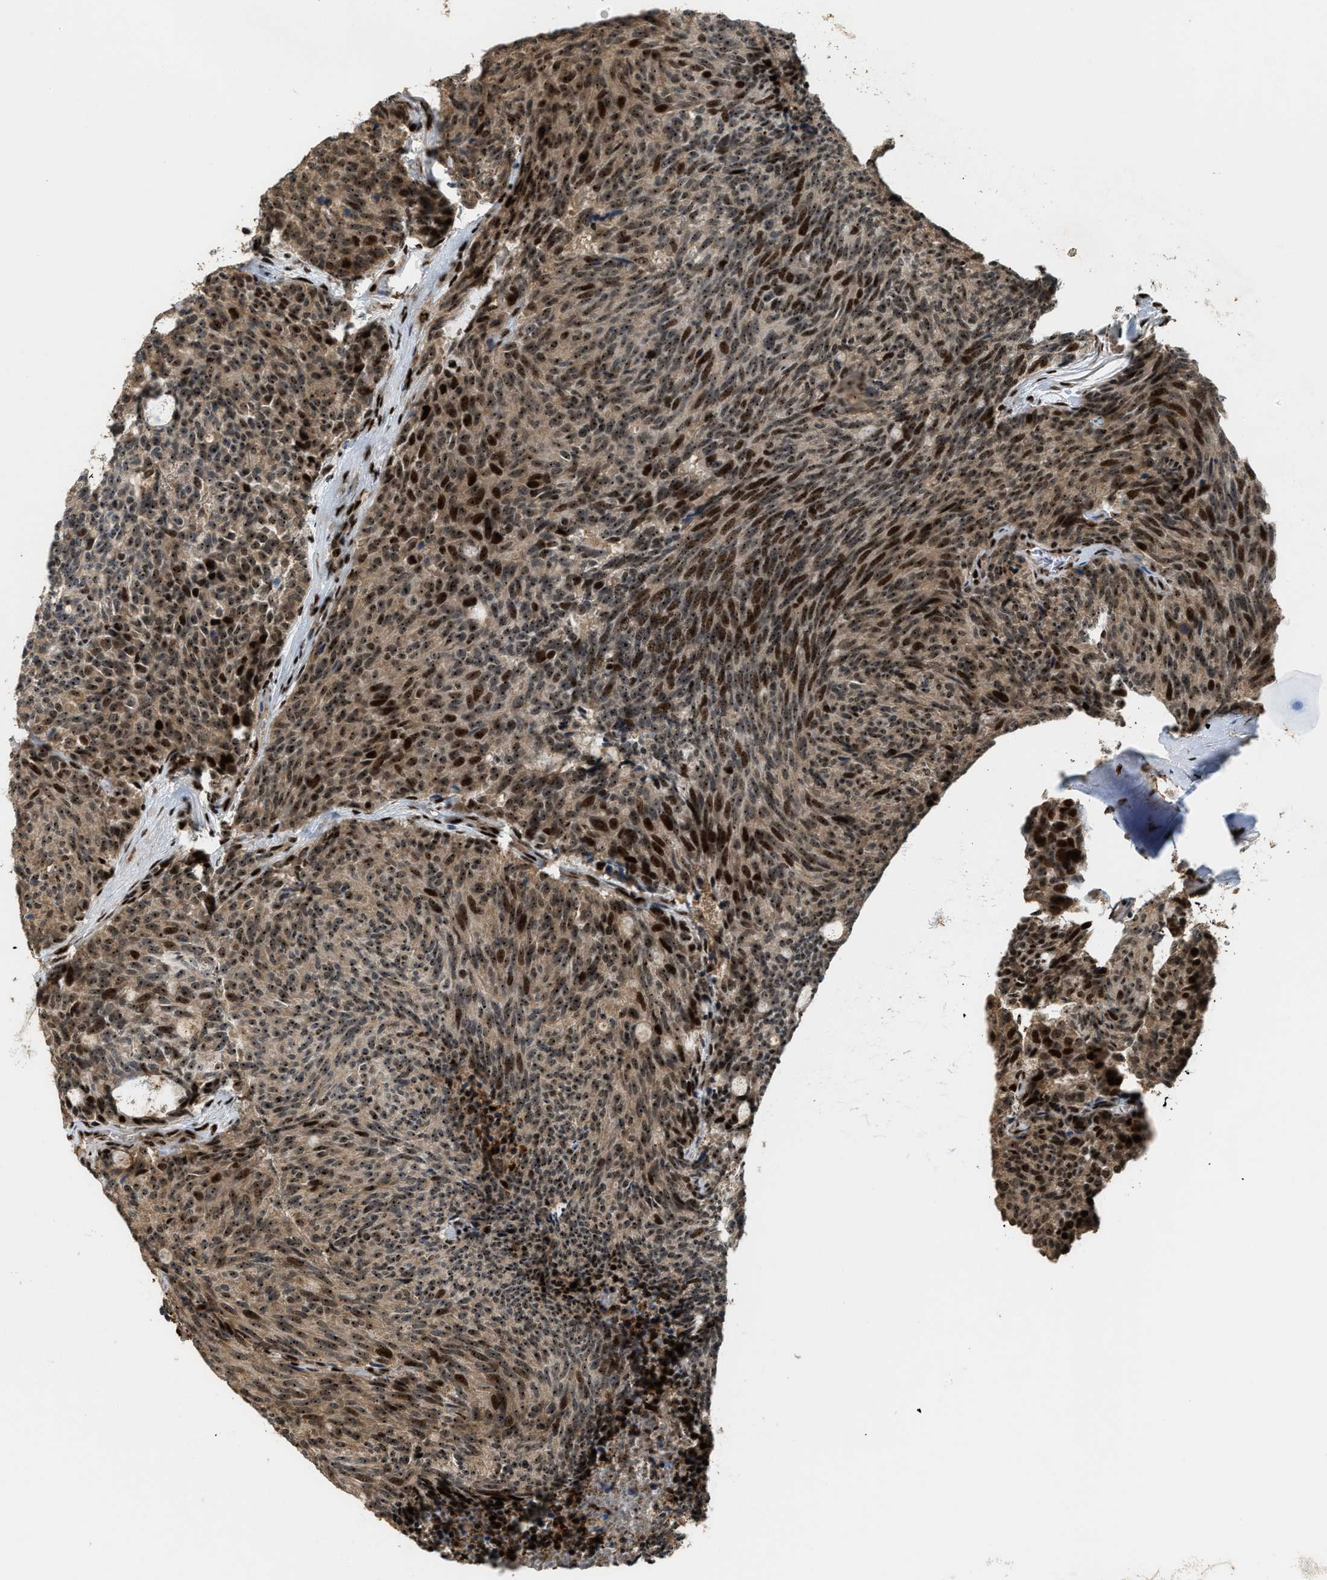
{"staining": {"intensity": "strong", "quantity": ">75%", "location": "nuclear"}, "tissue": "carcinoid", "cell_type": "Tumor cells", "image_type": "cancer", "snomed": [{"axis": "morphology", "description": "Carcinoid, malignant, NOS"}, {"axis": "topography", "description": "Pancreas"}], "caption": "Immunohistochemical staining of carcinoid reveals high levels of strong nuclear staining in approximately >75% of tumor cells.", "gene": "ZNF687", "patient": {"sex": "female", "age": 54}}